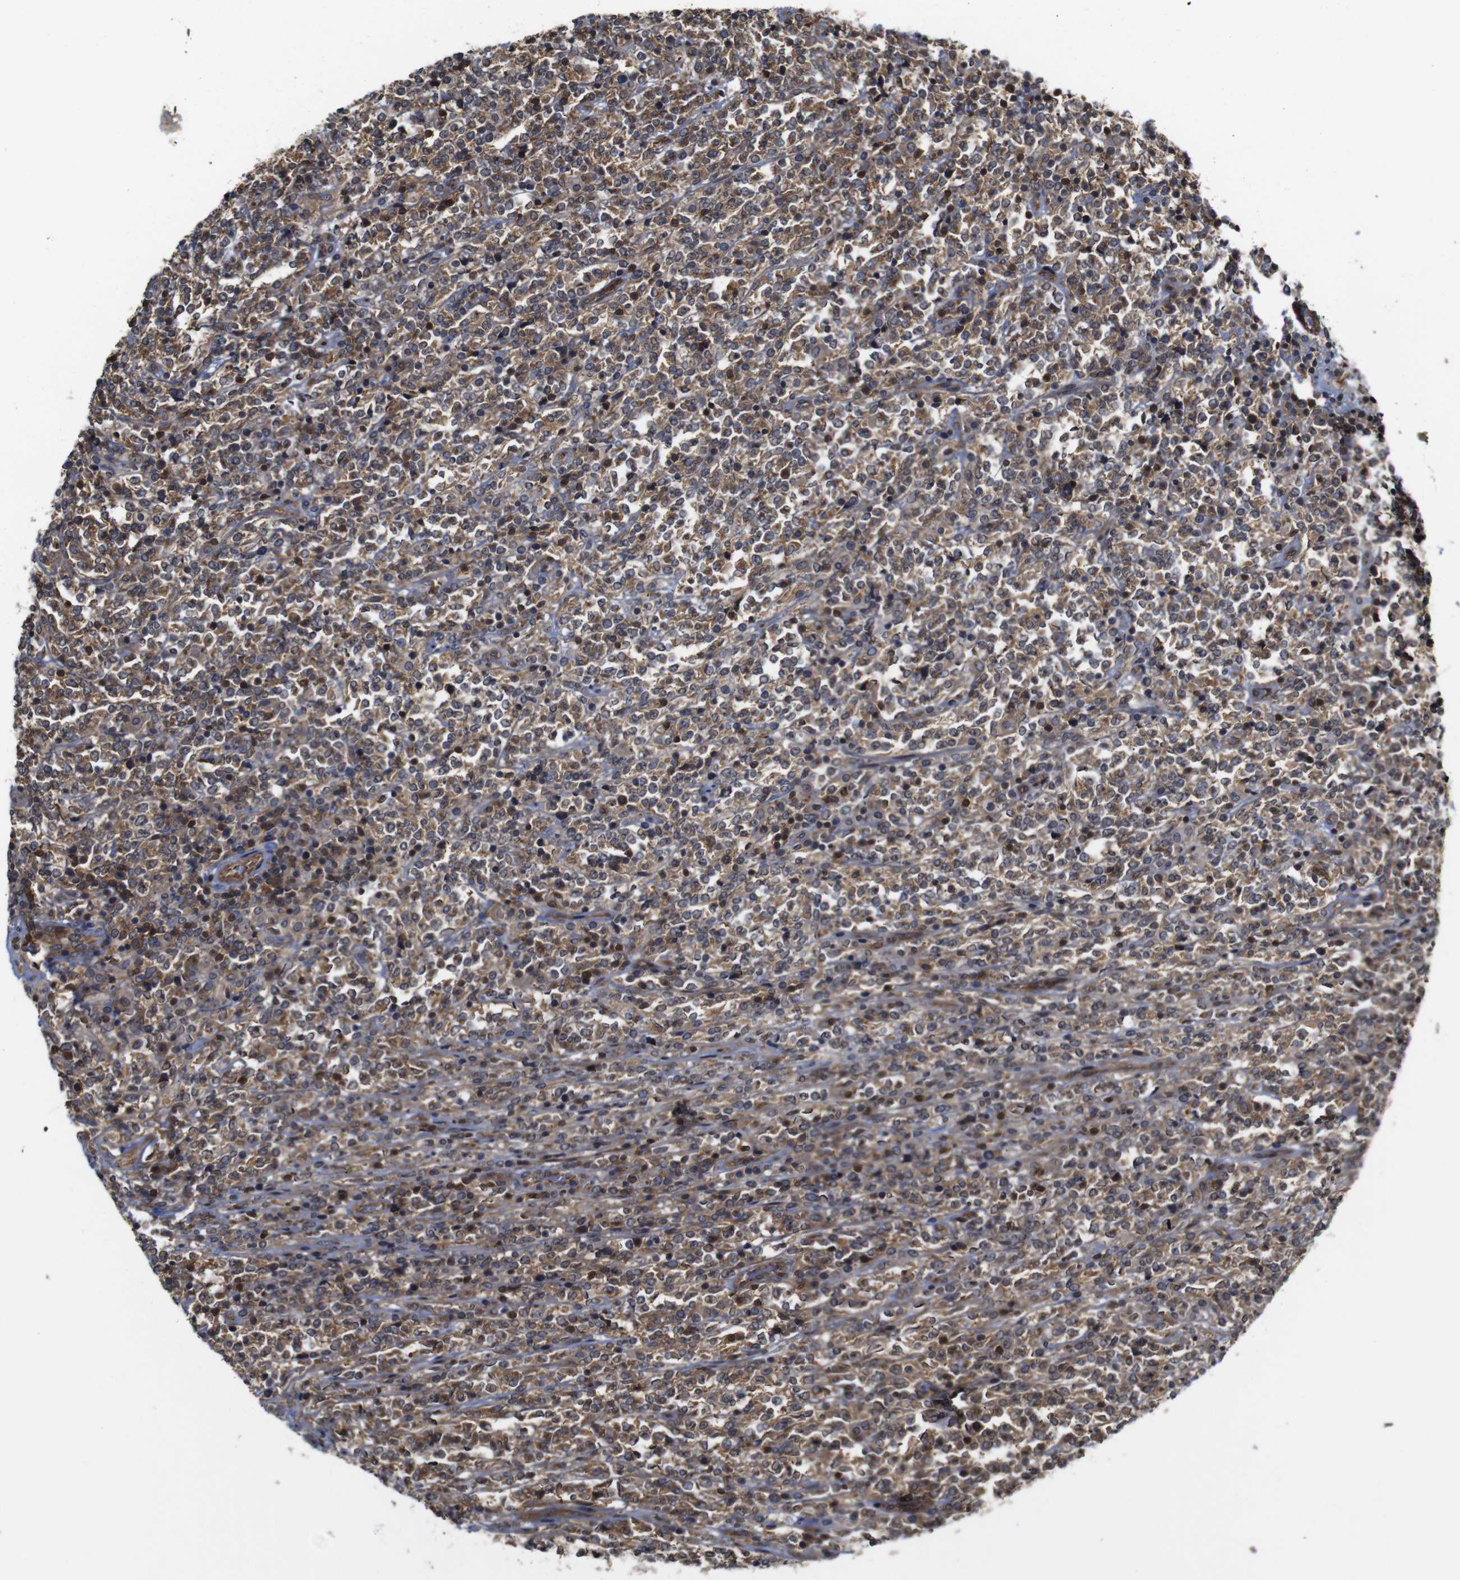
{"staining": {"intensity": "moderate", "quantity": ">75%", "location": "cytoplasmic/membranous"}, "tissue": "lymphoma", "cell_type": "Tumor cells", "image_type": "cancer", "snomed": [{"axis": "morphology", "description": "Malignant lymphoma, non-Hodgkin's type, High grade"}, {"axis": "topography", "description": "Soft tissue"}], "caption": "Malignant lymphoma, non-Hodgkin's type (high-grade) stained for a protein (brown) reveals moderate cytoplasmic/membranous positive staining in approximately >75% of tumor cells.", "gene": "NANOS1", "patient": {"sex": "male", "age": 18}}